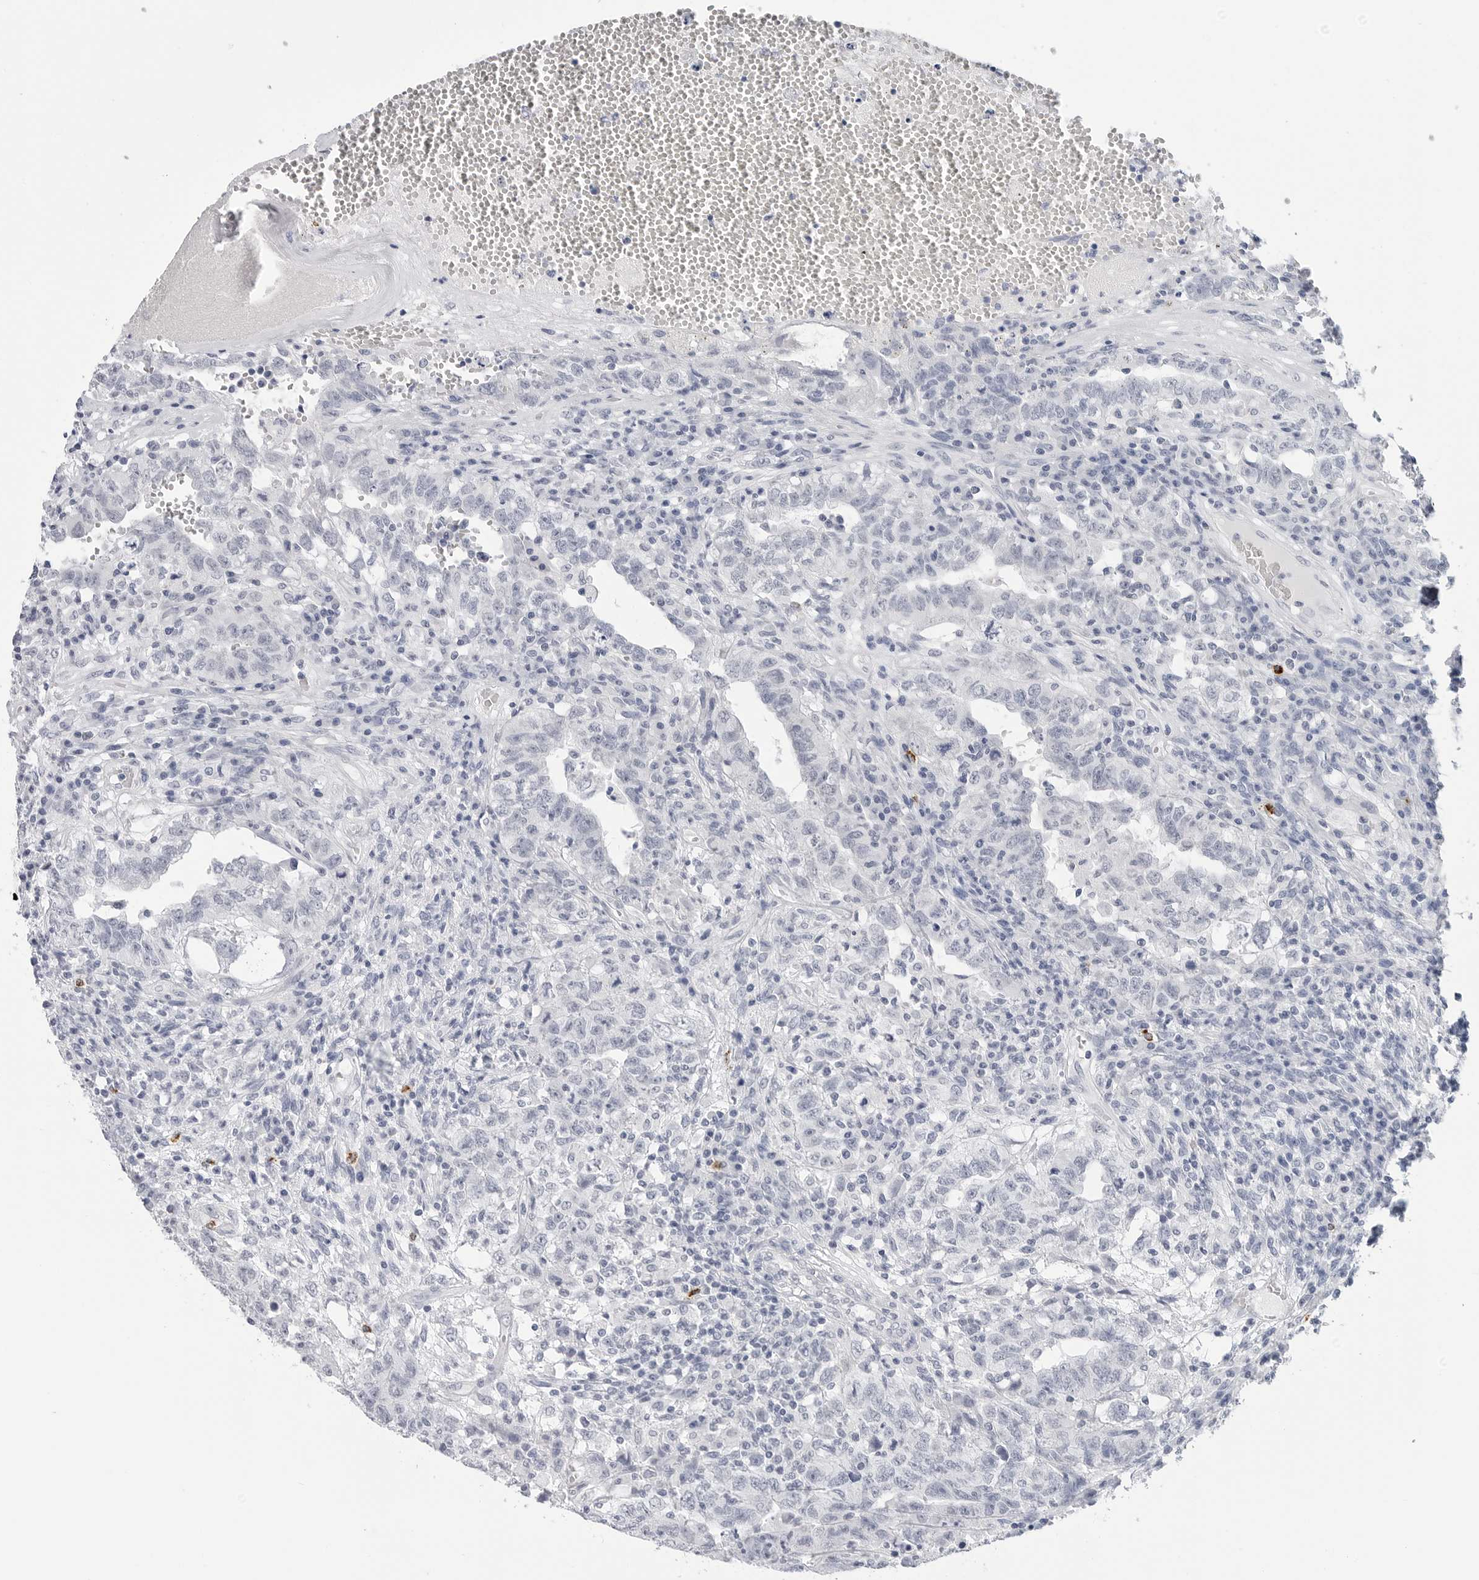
{"staining": {"intensity": "negative", "quantity": "none", "location": "none"}, "tissue": "testis cancer", "cell_type": "Tumor cells", "image_type": "cancer", "snomed": [{"axis": "morphology", "description": "Carcinoma, Embryonal, NOS"}, {"axis": "topography", "description": "Testis"}], "caption": "Immunohistochemical staining of human testis cancer (embryonal carcinoma) displays no significant positivity in tumor cells. (IHC, brightfield microscopy, high magnification).", "gene": "HSPB7", "patient": {"sex": "male", "age": 26}}